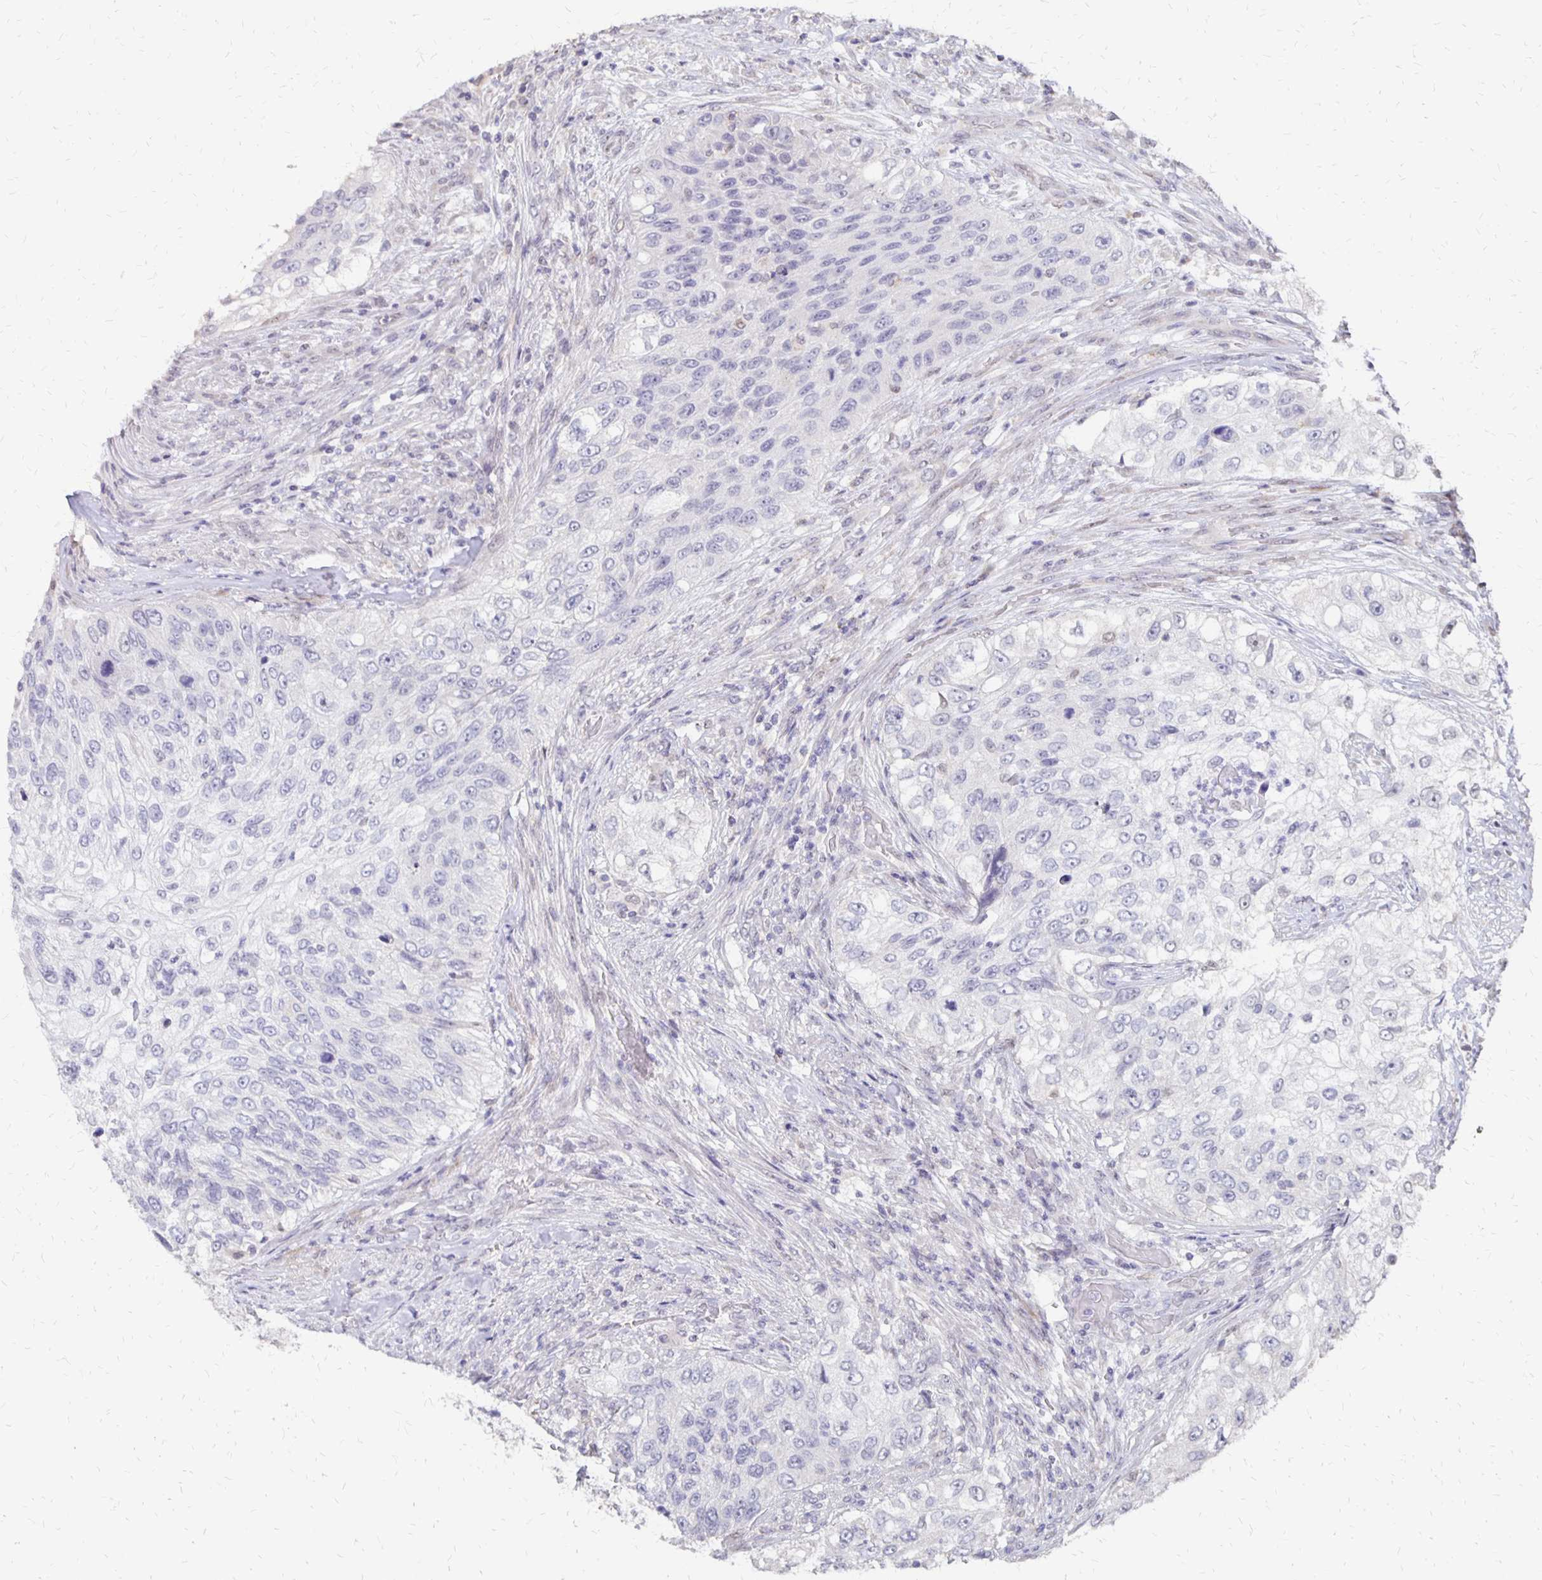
{"staining": {"intensity": "negative", "quantity": "none", "location": "none"}, "tissue": "urothelial cancer", "cell_type": "Tumor cells", "image_type": "cancer", "snomed": [{"axis": "morphology", "description": "Urothelial carcinoma, High grade"}, {"axis": "topography", "description": "Urinary bladder"}], "caption": "Immunohistochemistry (IHC) image of urothelial carcinoma (high-grade) stained for a protein (brown), which shows no staining in tumor cells.", "gene": "ATOSB", "patient": {"sex": "female", "age": 60}}